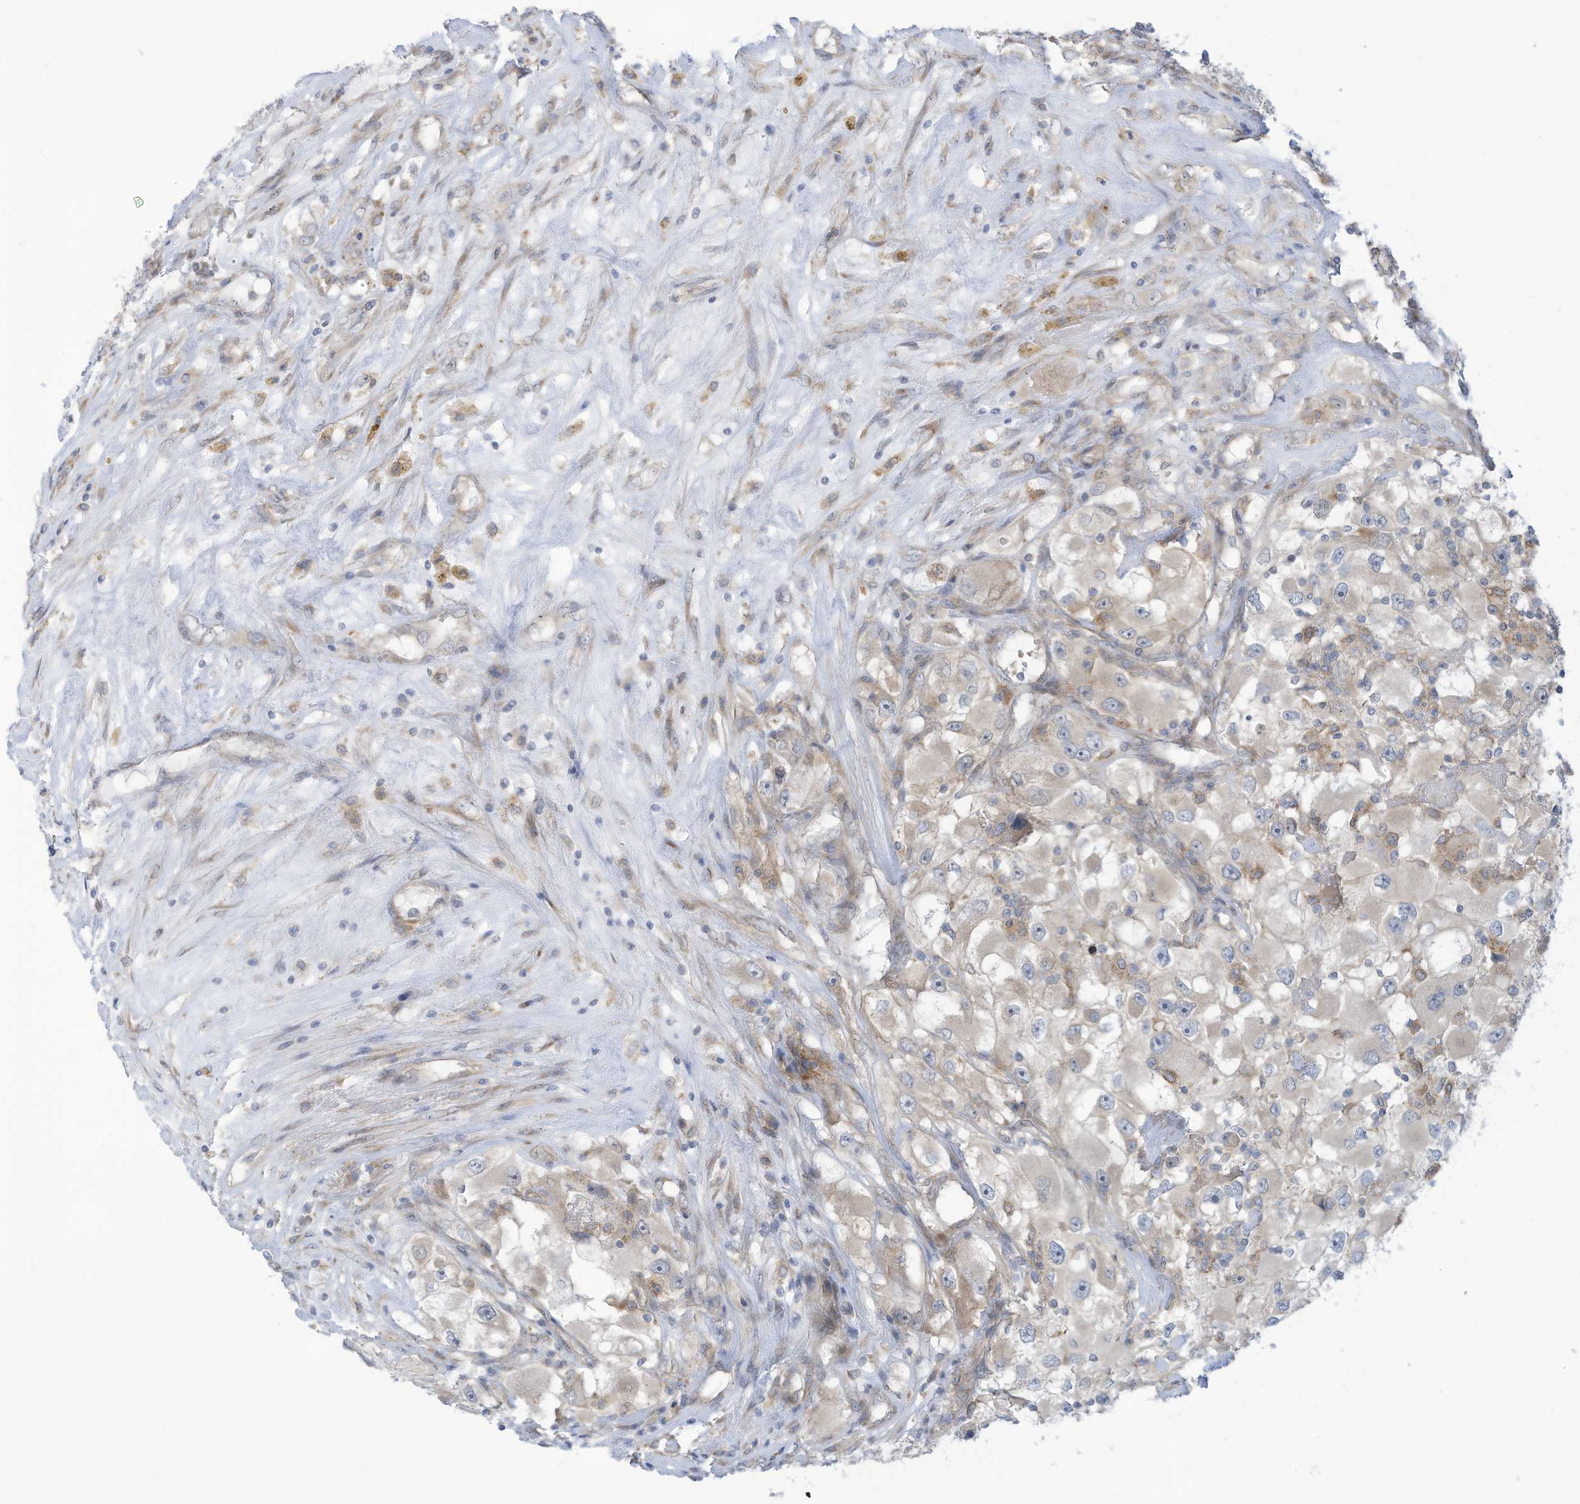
{"staining": {"intensity": "weak", "quantity": "<25%", "location": "cytoplasmic/membranous"}, "tissue": "renal cancer", "cell_type": "Tumor cells", "image_type": "cancer", "snomed": [{"axis": "morphology", "description": "Adenocarcinoma, NOS"}, {"axis": "topography", "description": "Kidney"}], "caption": "A micrograph of renal cancer (adenocarcinoma) stained for a protein exhibits no brown staining in tumor cells. (Immunohistochemistry, brightfield microscopy, high magnification).", "gene": "ADAT2", "patient": {"sex": "female", "age": 52}}